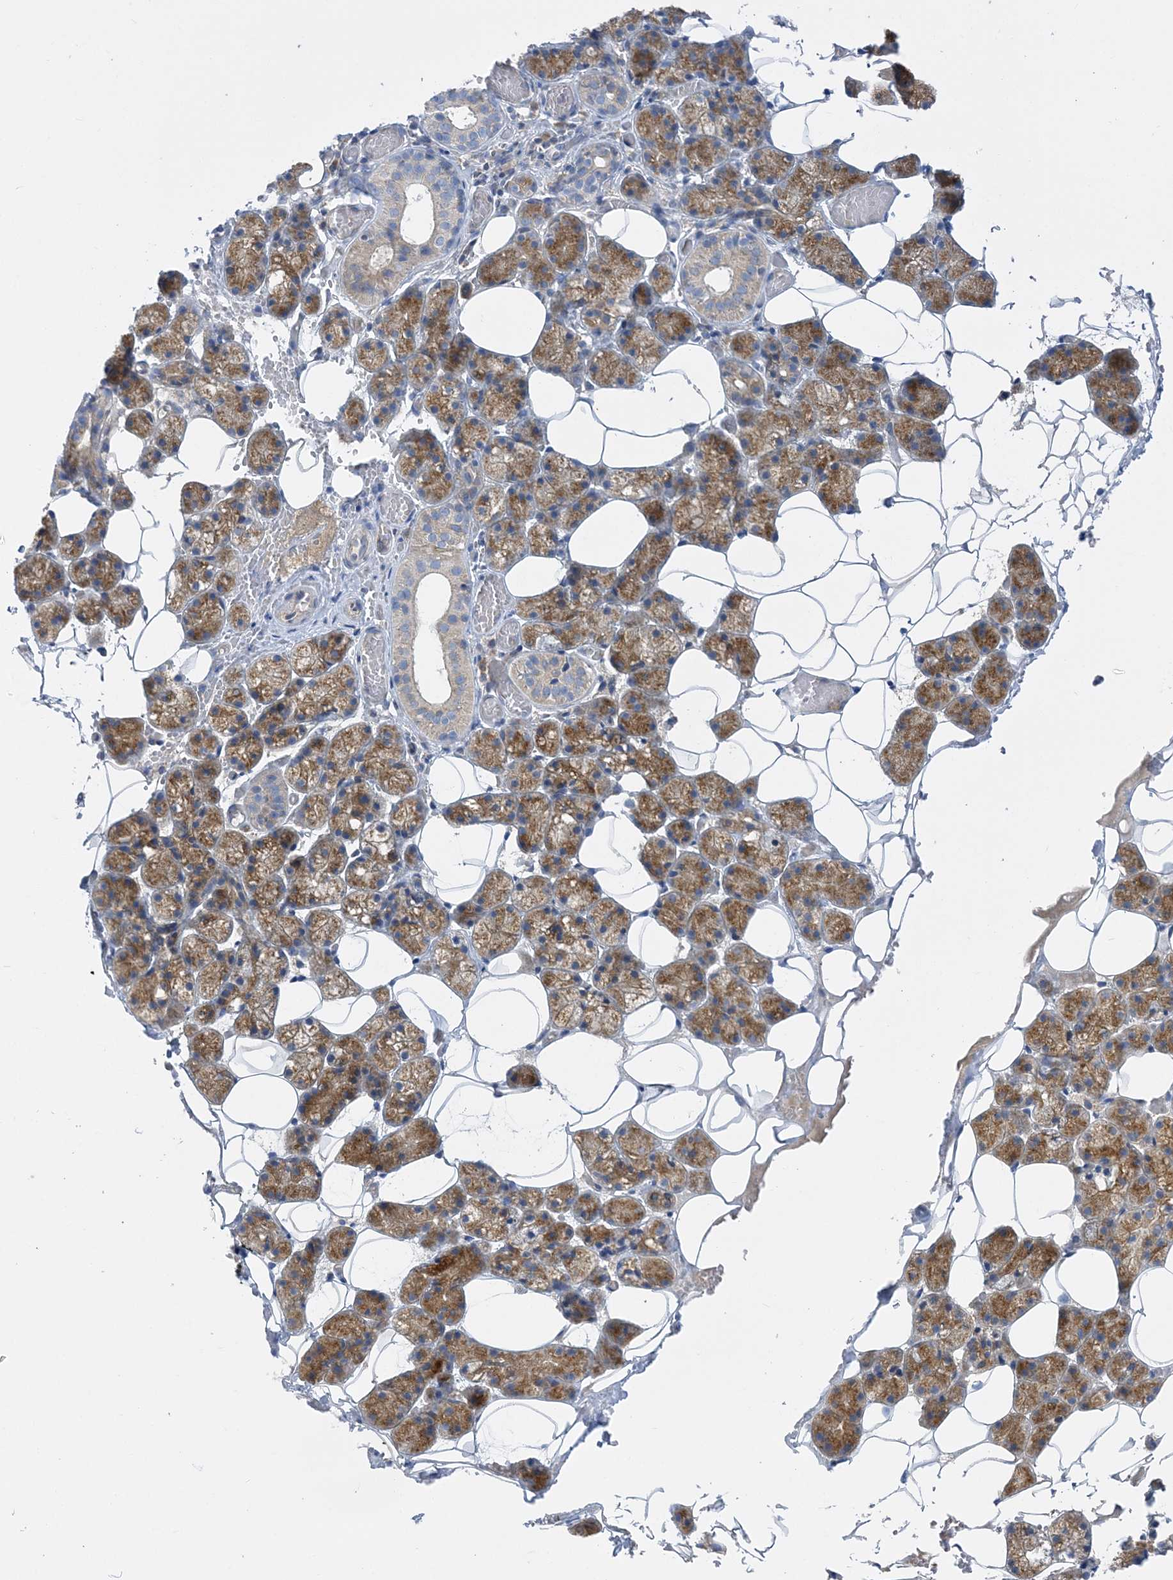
{"staining": {"intensity": "moderate", "quantity": ">75%", "location": "cytoplasmic/membranous"}, "tissue": "salivary gland", "cell_type": "Glandular cells", "image_type": "normal", "snomed": [{"axis": "morphology", "description": "Normal tissue, NOS"}, {"axis": "topography", "description": "Salivary gland"}], "caption": "Unremarkable salivary gland displays moderate cytoplasmic/membranous positivity in about >75% of glandular cells, visualized by immunohistochemistry.", "gene": "FAM114A2", "patient": {"sex": "female", "age": 33}}